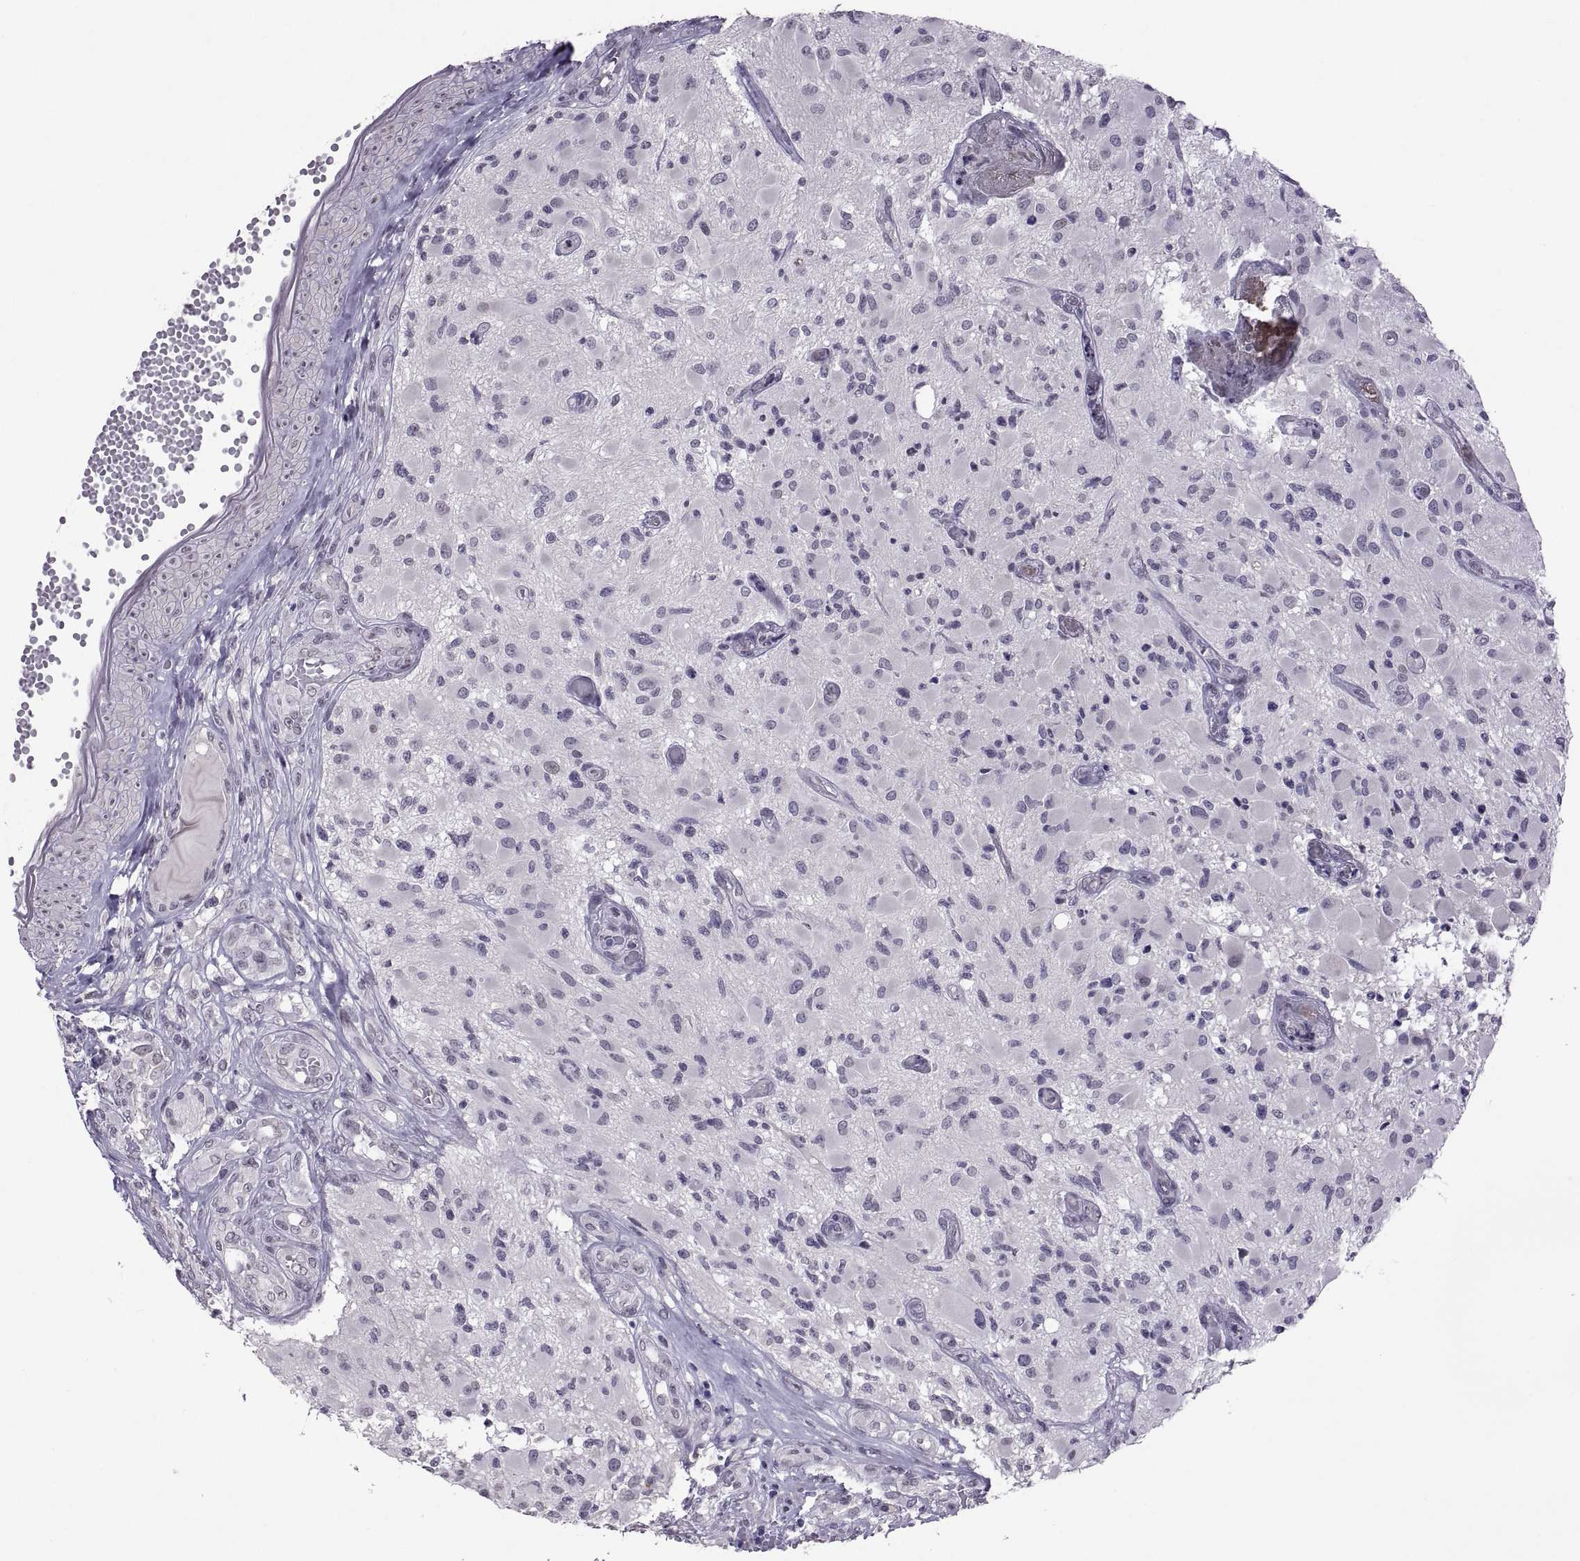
{"staining": {"intensity": "negative", "quantity": "none", "location": "none"}, "tissue": "glioma", "cell_type": "Tumor cells", "image_type": "cancer", "snomed": [{"axis": "morphology", "description": "Glioma, malignant, High grade"}, {"axis": "topography", "description": "Brain"}], "caption": "This is an immunohistochemistry (IHC) histopathology image of human glioma. There is no positivity in tumor cells.", "gene": "KRT77", "patient": {"sex": "female", "age": 63}}